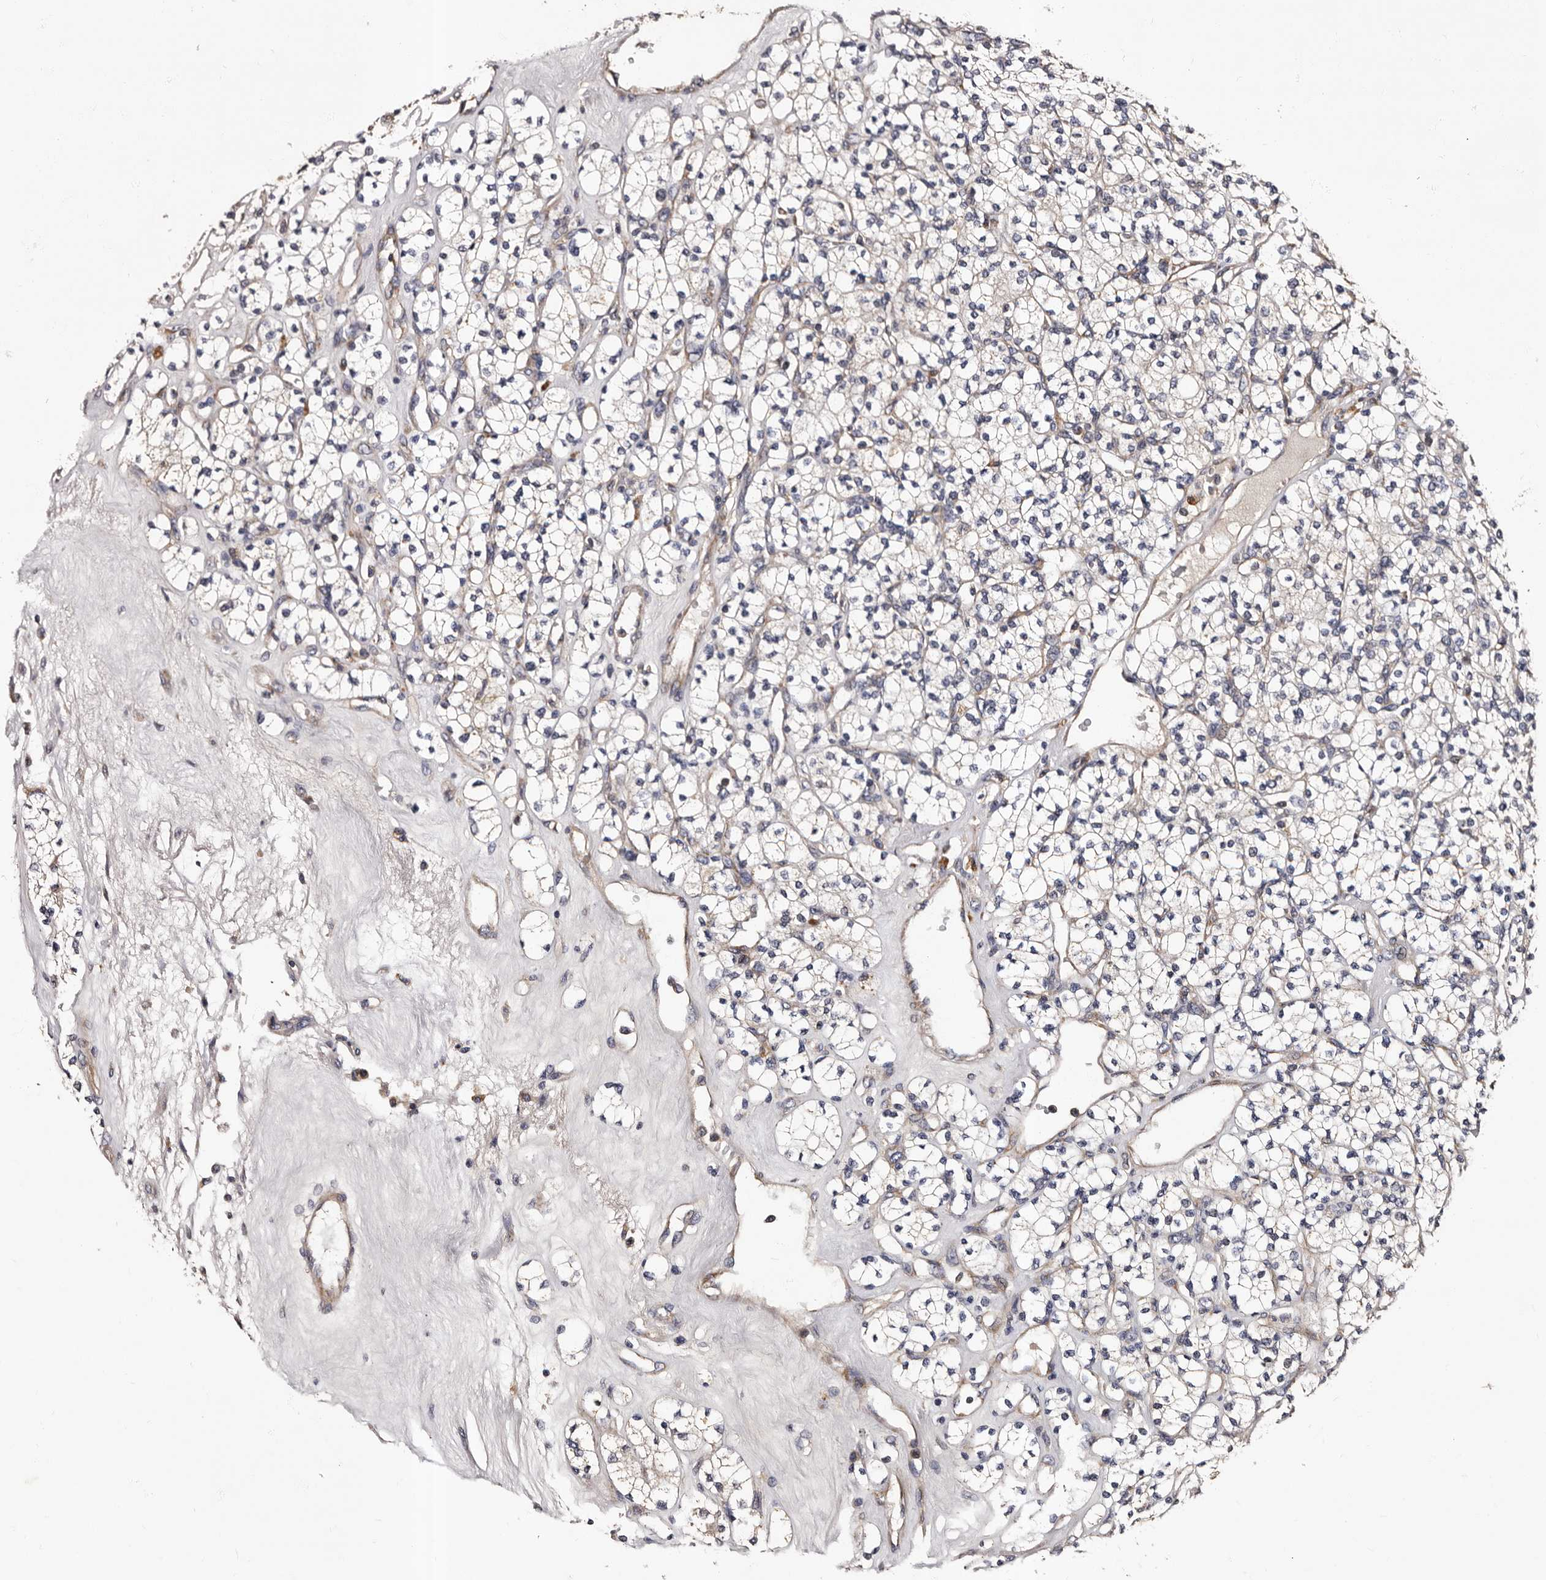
{"staining": {"intensity": "negative", "quantity": "none", "location": "none"}, "tissue": "renal cancer", "cell_type": "Tumor cells", "image_type": "cancer", "snomed": [{"axis": "morphology", "description": "Adenocarcinoma, NOS"}, {"axis": "topography", "description": "Kidney"}], "caption": "Tumor cells show no significant protein expression in renal cancer.", "gene": "ADCK5", "patient": {"sex": "male", "age": 77}}